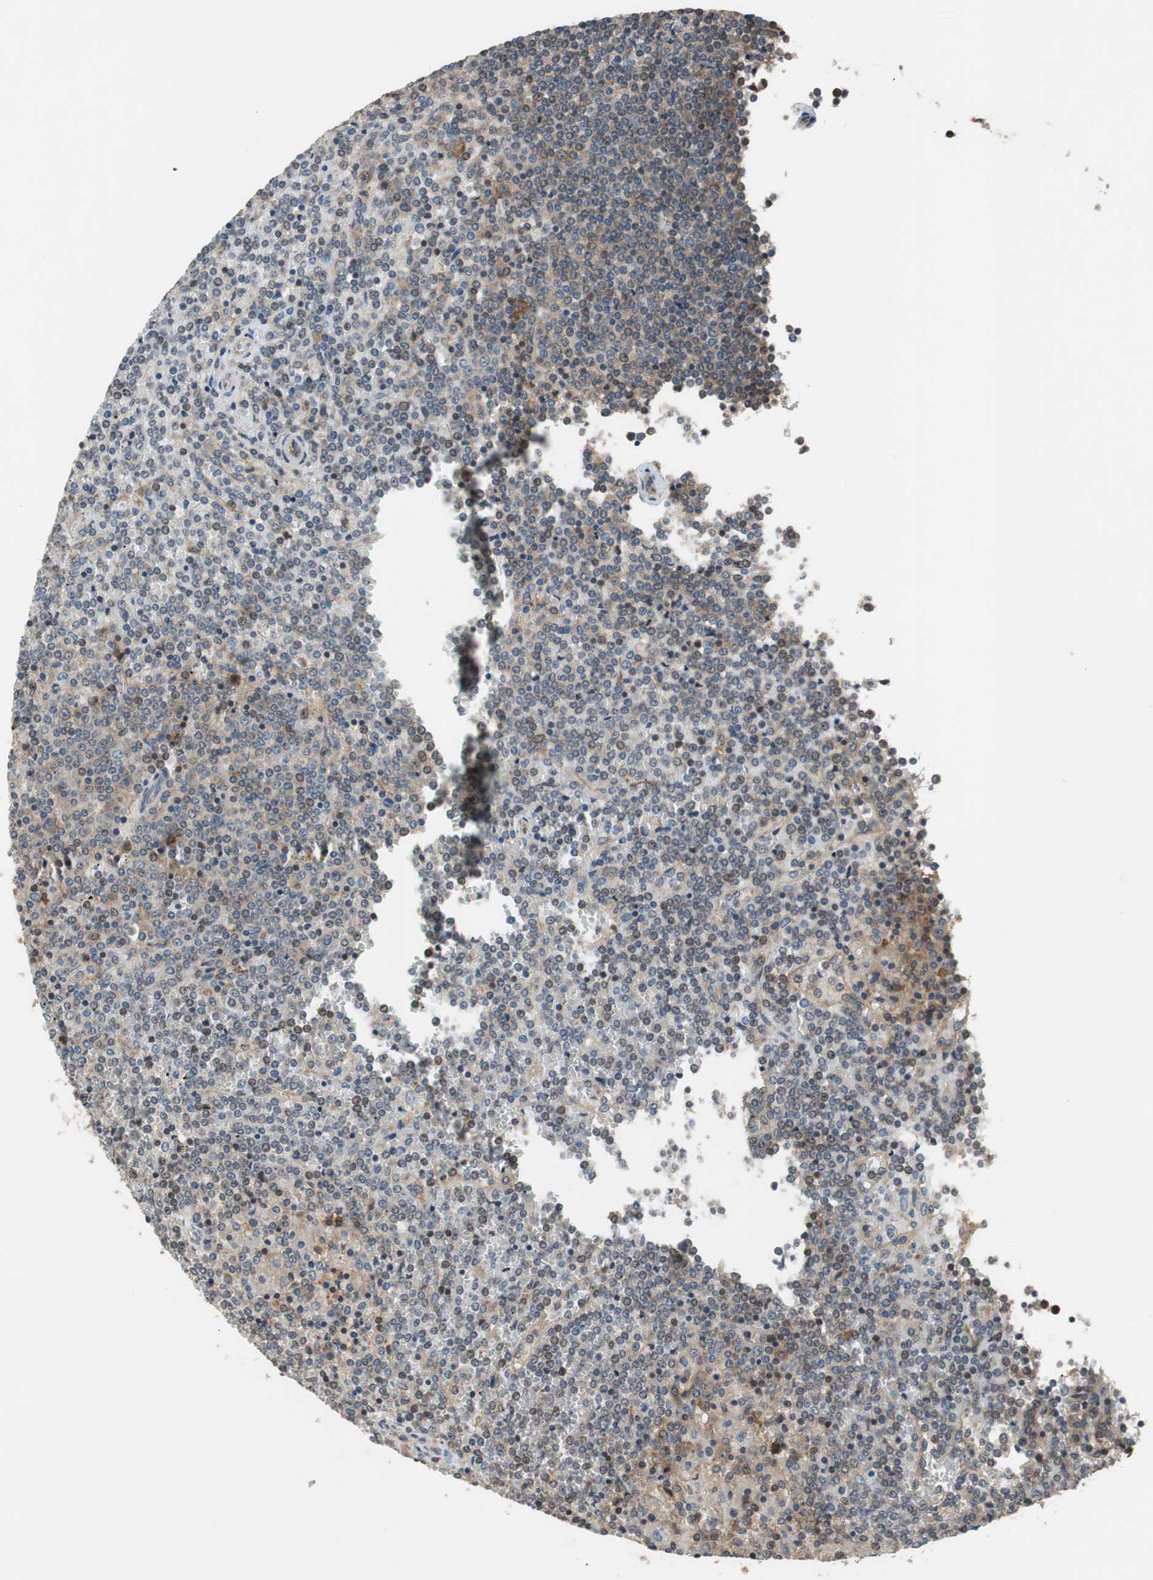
{"staining": {"intensity": "moderate", "quantity": "25%-75%", "location": "cytoplasmic/membranous,nuclear"}, "tissue": "lymphoma", "cell_type": "Tumor cells", "image_type": "cancer", "snomed": [{"axis": "morphology", "description": "Malignant lymphoma, non-Hodgkin's type, Low grade"}, {"axis": "topography", "description": "Spleen"}], "caption": "Immunohistochemistry photomicrograph of neoplastic tissue: human lymphoma stained using immunohistochemistry (IHC) shows medium levels of moderate protein expression localized specifically in the cytoplasmic/membranous and nuclear of tumor cells, appearing as a cytoplasmic/membranous and nuclear brown color.", "gene": "TMEM230", "patient": {"sex": "female", "age": 19}}